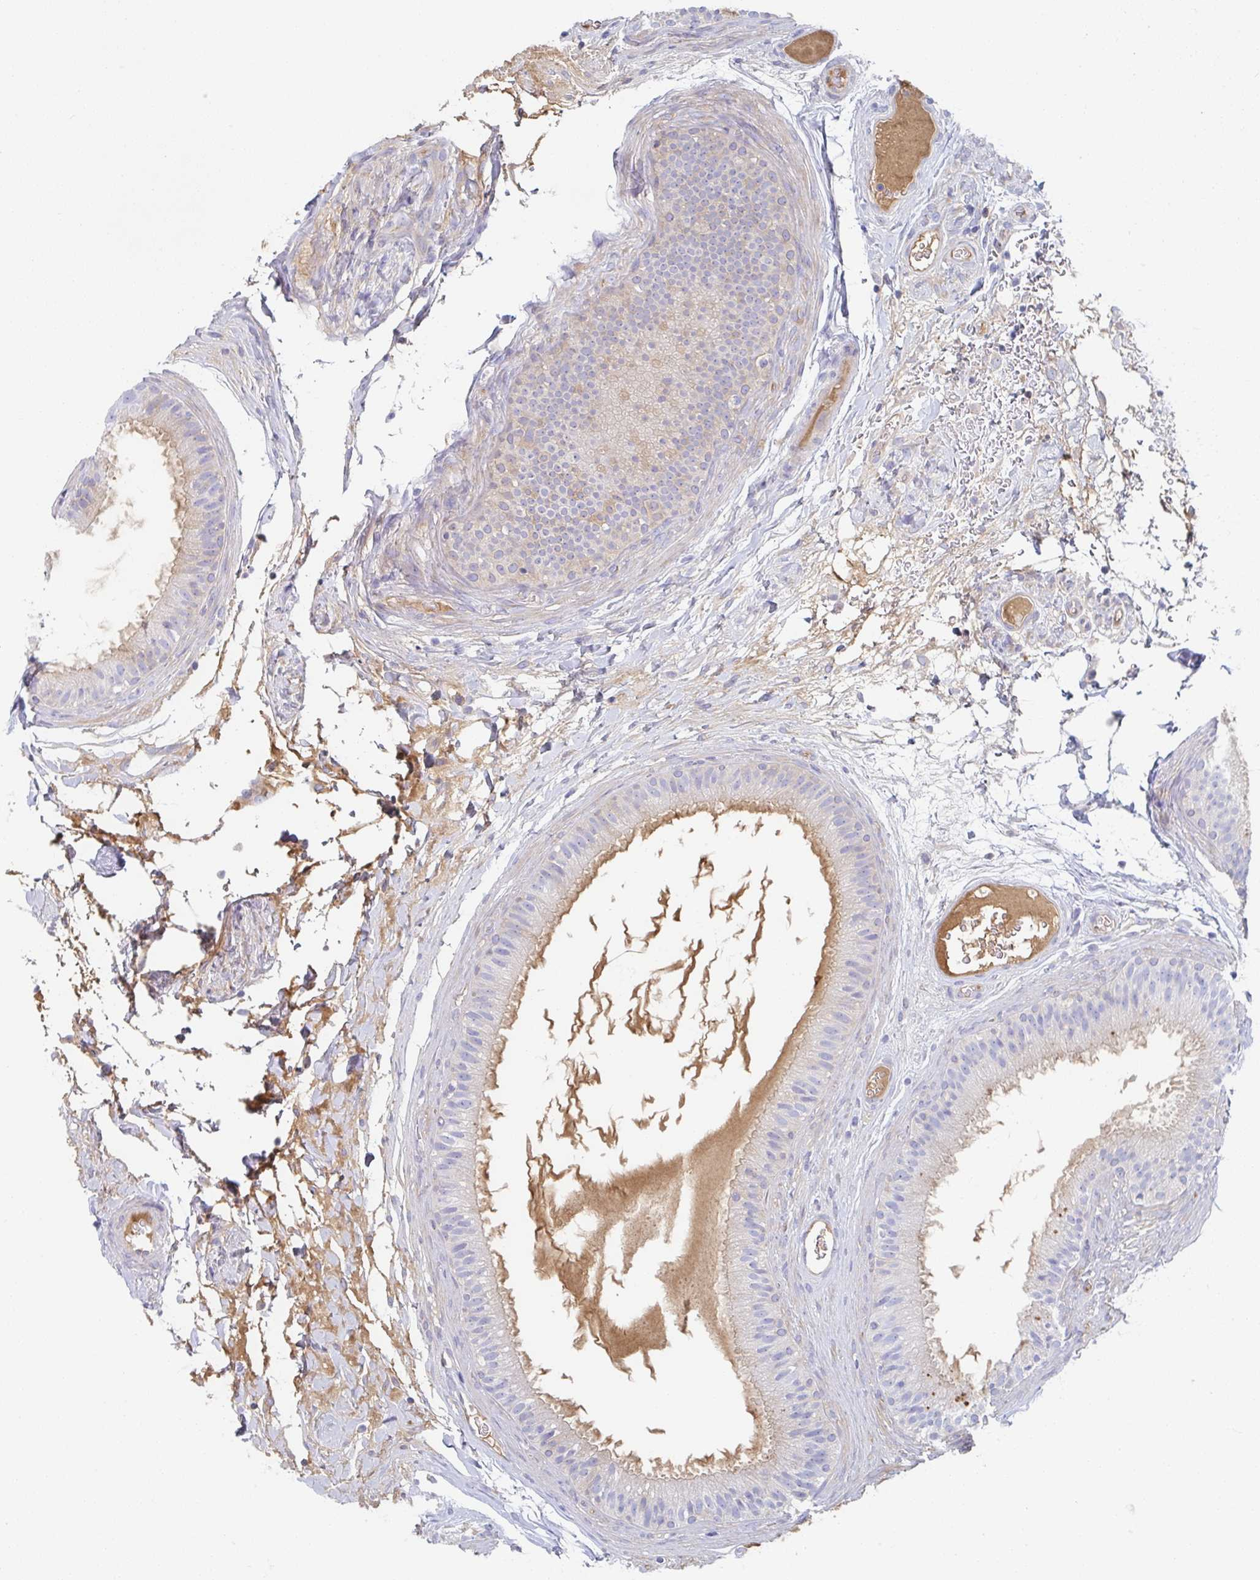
{"staining": {"intensity": "weak", "quantity": "<25%", "location": "cytoplasmic/membranous"}, "tissue": "epididymis", "cell_type": "Glandular cells", "image_type": "normal", "snomed": [{"axis": "morphology", "description": "Normal tissue, NOS"}, {"axis": "topography", "description": "Epididymis"}], "caption": "This is a histopathology image of IHC staining of benign epididymis, which shows no staining in glandular cells.", "gene": "AMPD2", "patient": {"sex": "male", "age": 23}}